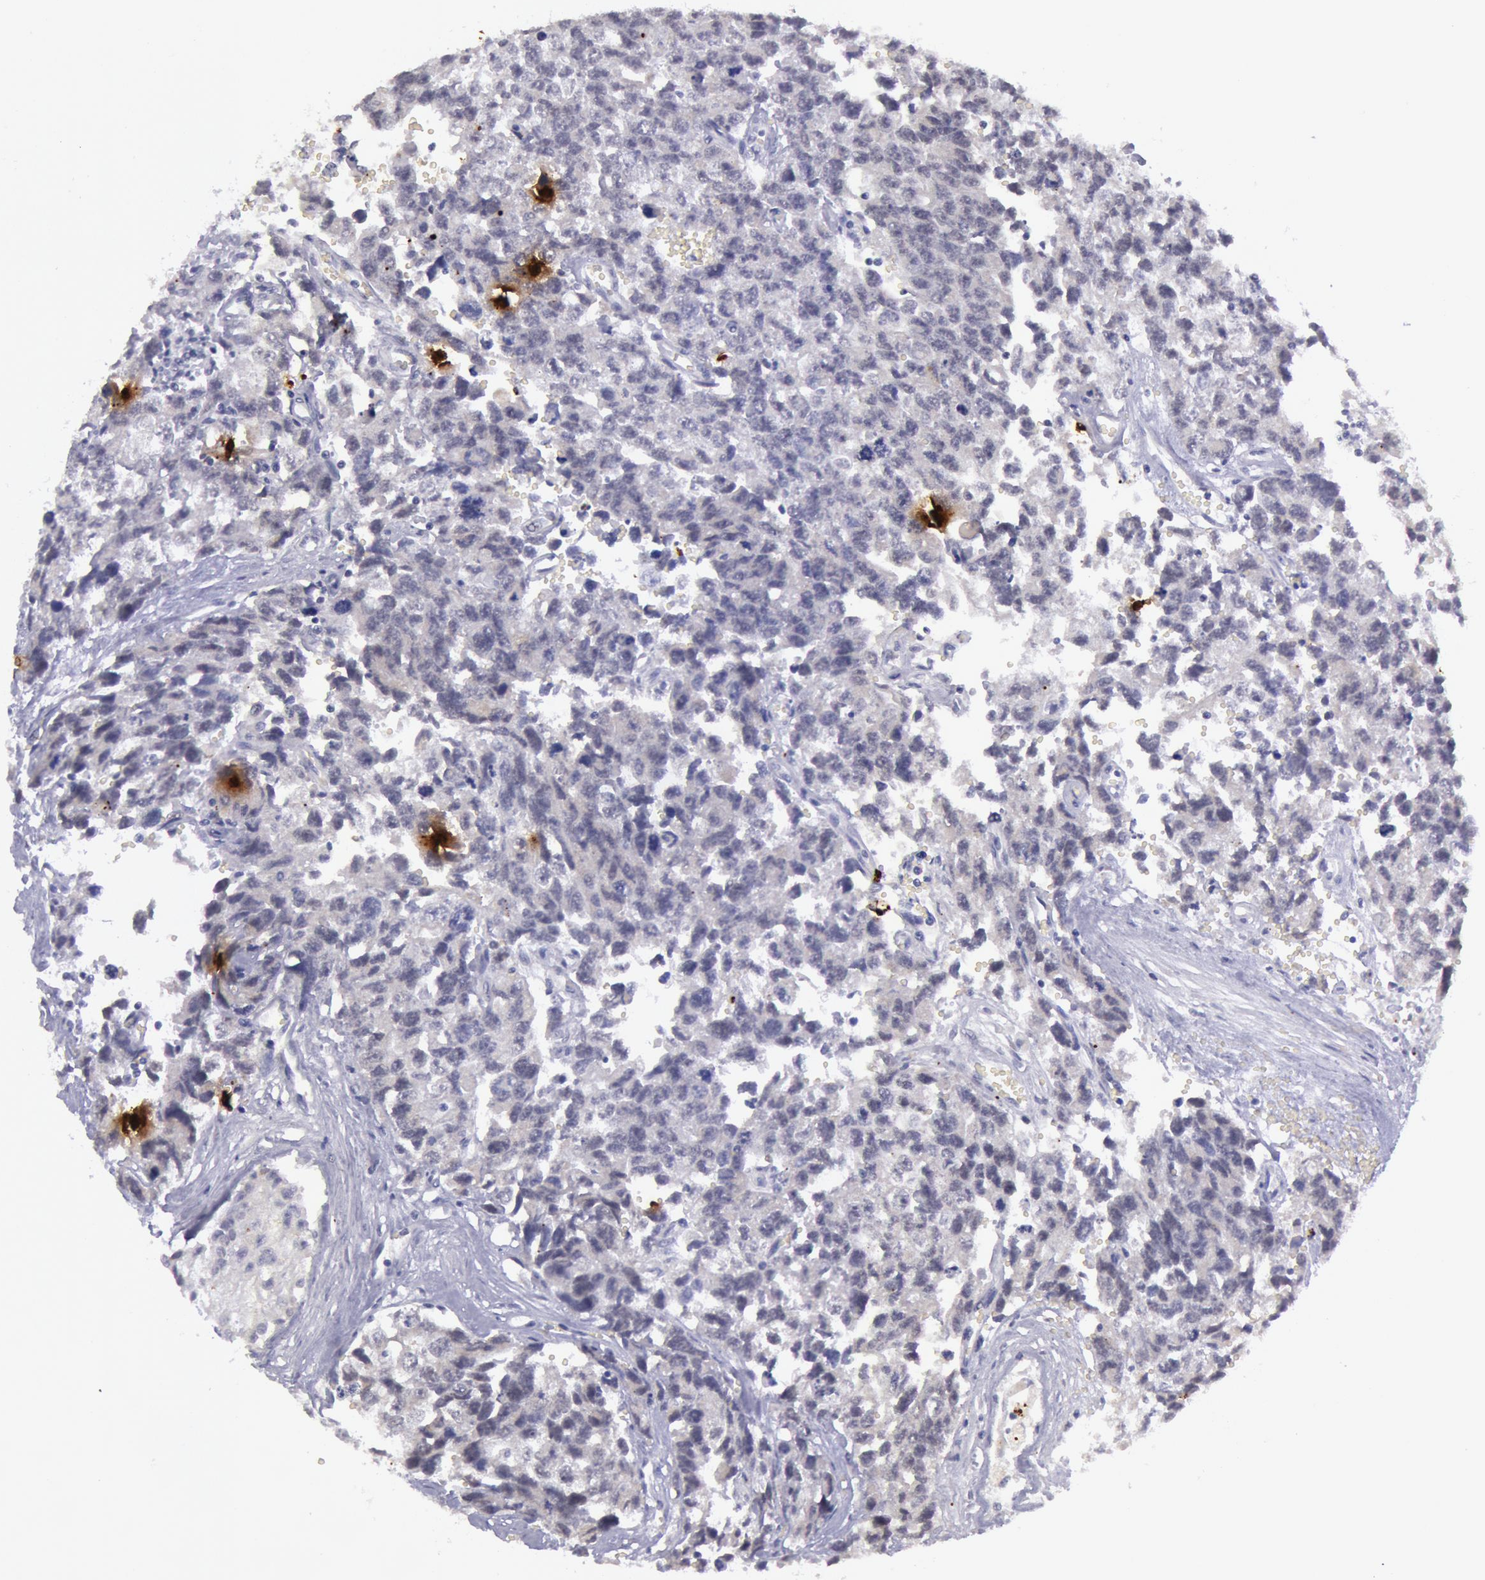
{"staining": {"intensity": "negative", "quantity": "none", "location": "none"}, "tissue": "testis cancer", "cell_type": "Tumor cells", "image_type": "cancer", "snomed": [{"axis": "morphology", "description": "Carcinoma, Embryonal, NOS"}, {"axis": "topography", "description": "Testis"}], "caption": "Tumor cells show no significant expression in testis cancer. (DAB immunohistochemistry, high magnification).", "gene": "KDM6A", "patient": {"sex": "male", "age": 31}}